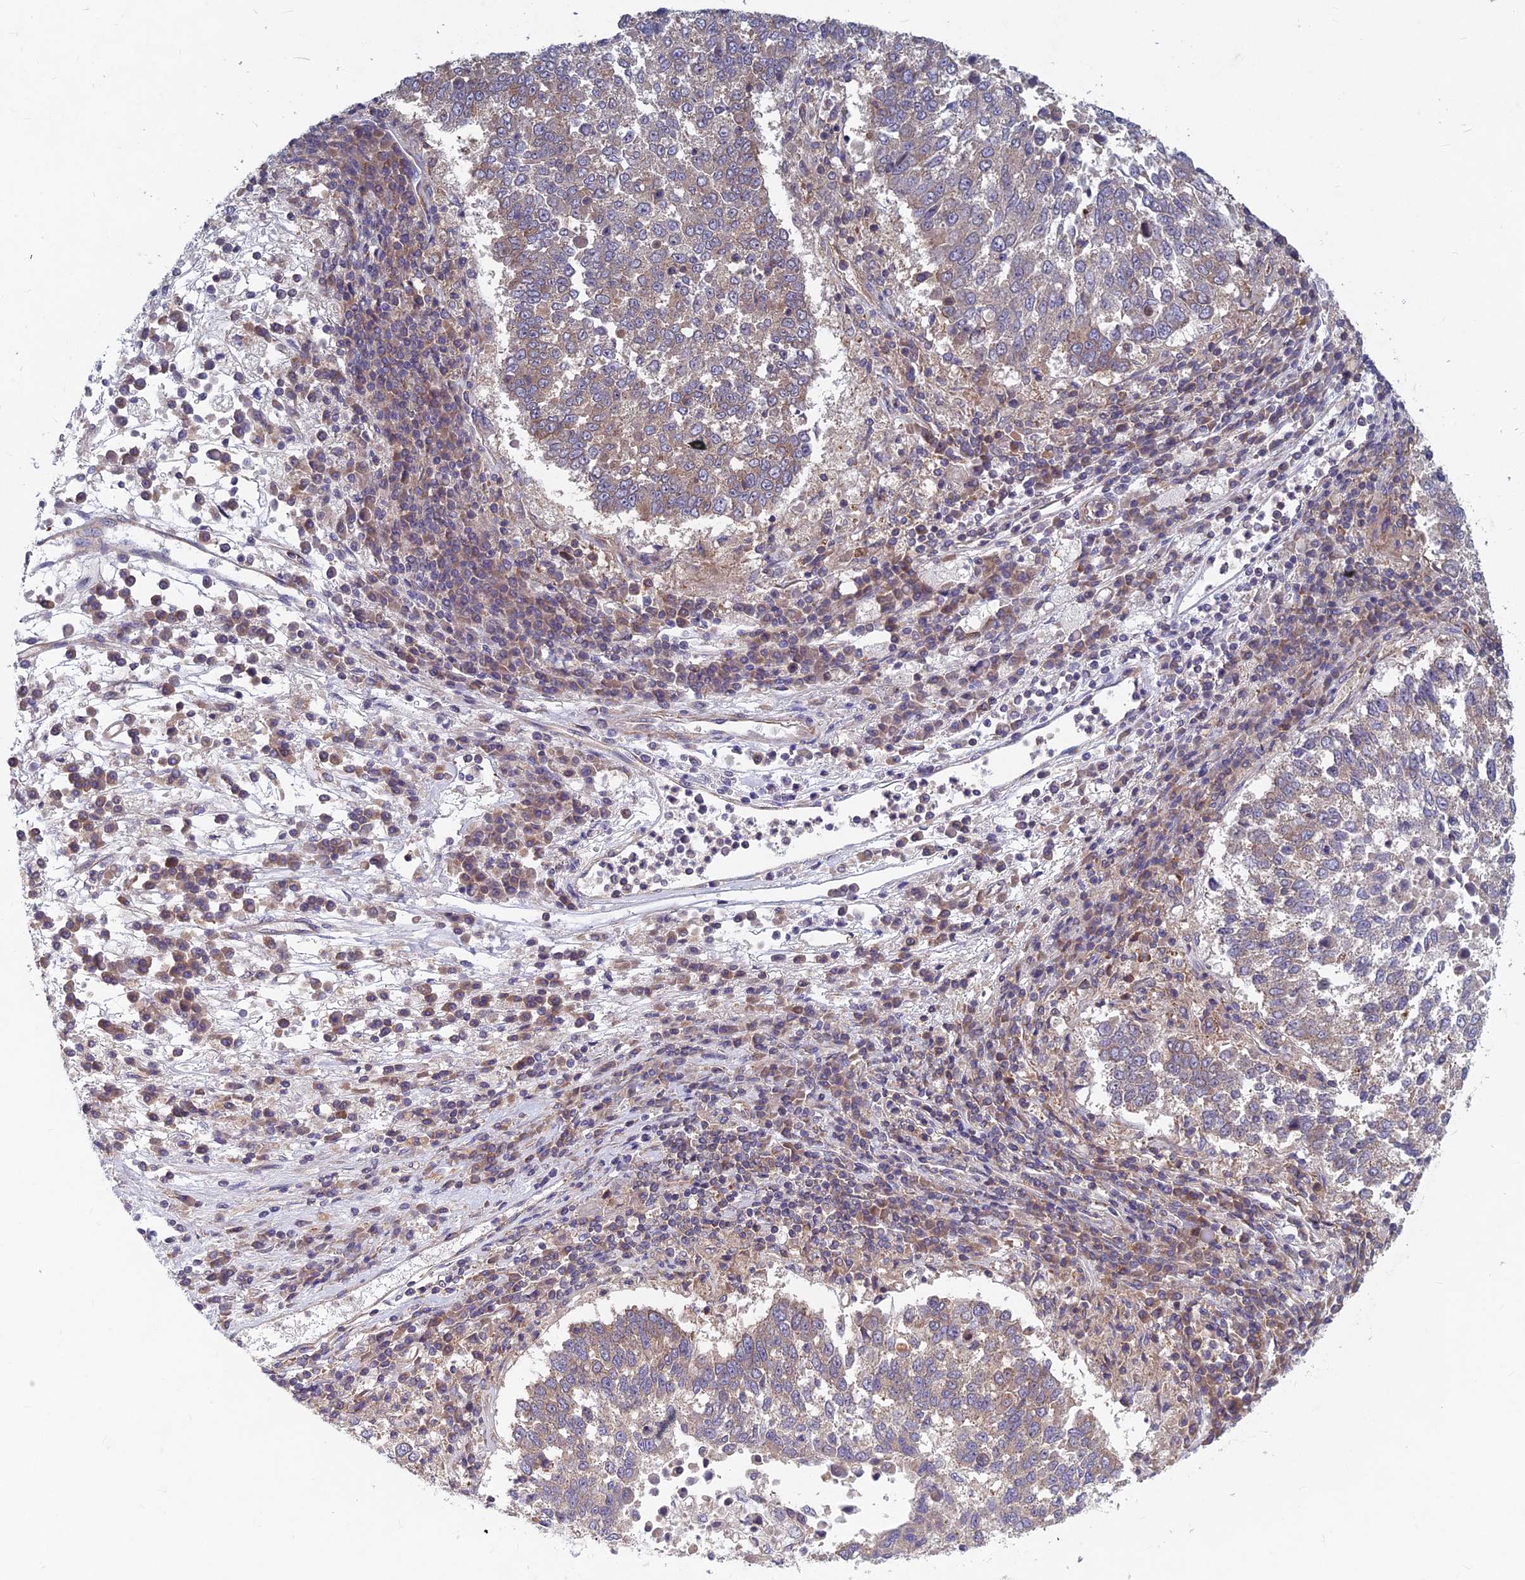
{"staining": {"intensity": "weak", "quantity": "25%-75%", "location": "cytoplasmic/membranous"}, "tissue": "lung cancer", "cell_type": "Tumor cells", "image_type": "cancer", "snomed": [{"axis": "morphology", "description": "Squamous cell carcinoma, NOS"}, {"axis": "topography", "description": "Lung"}], "caption": "A histopathology image of squamous cell carcinoma (lung) stained for a protein reveals weak cytoplasmic/membranous brown staining in tumor cells.", "gene": "NCAPG", "patient": {"sex": "male", "age": 73}}